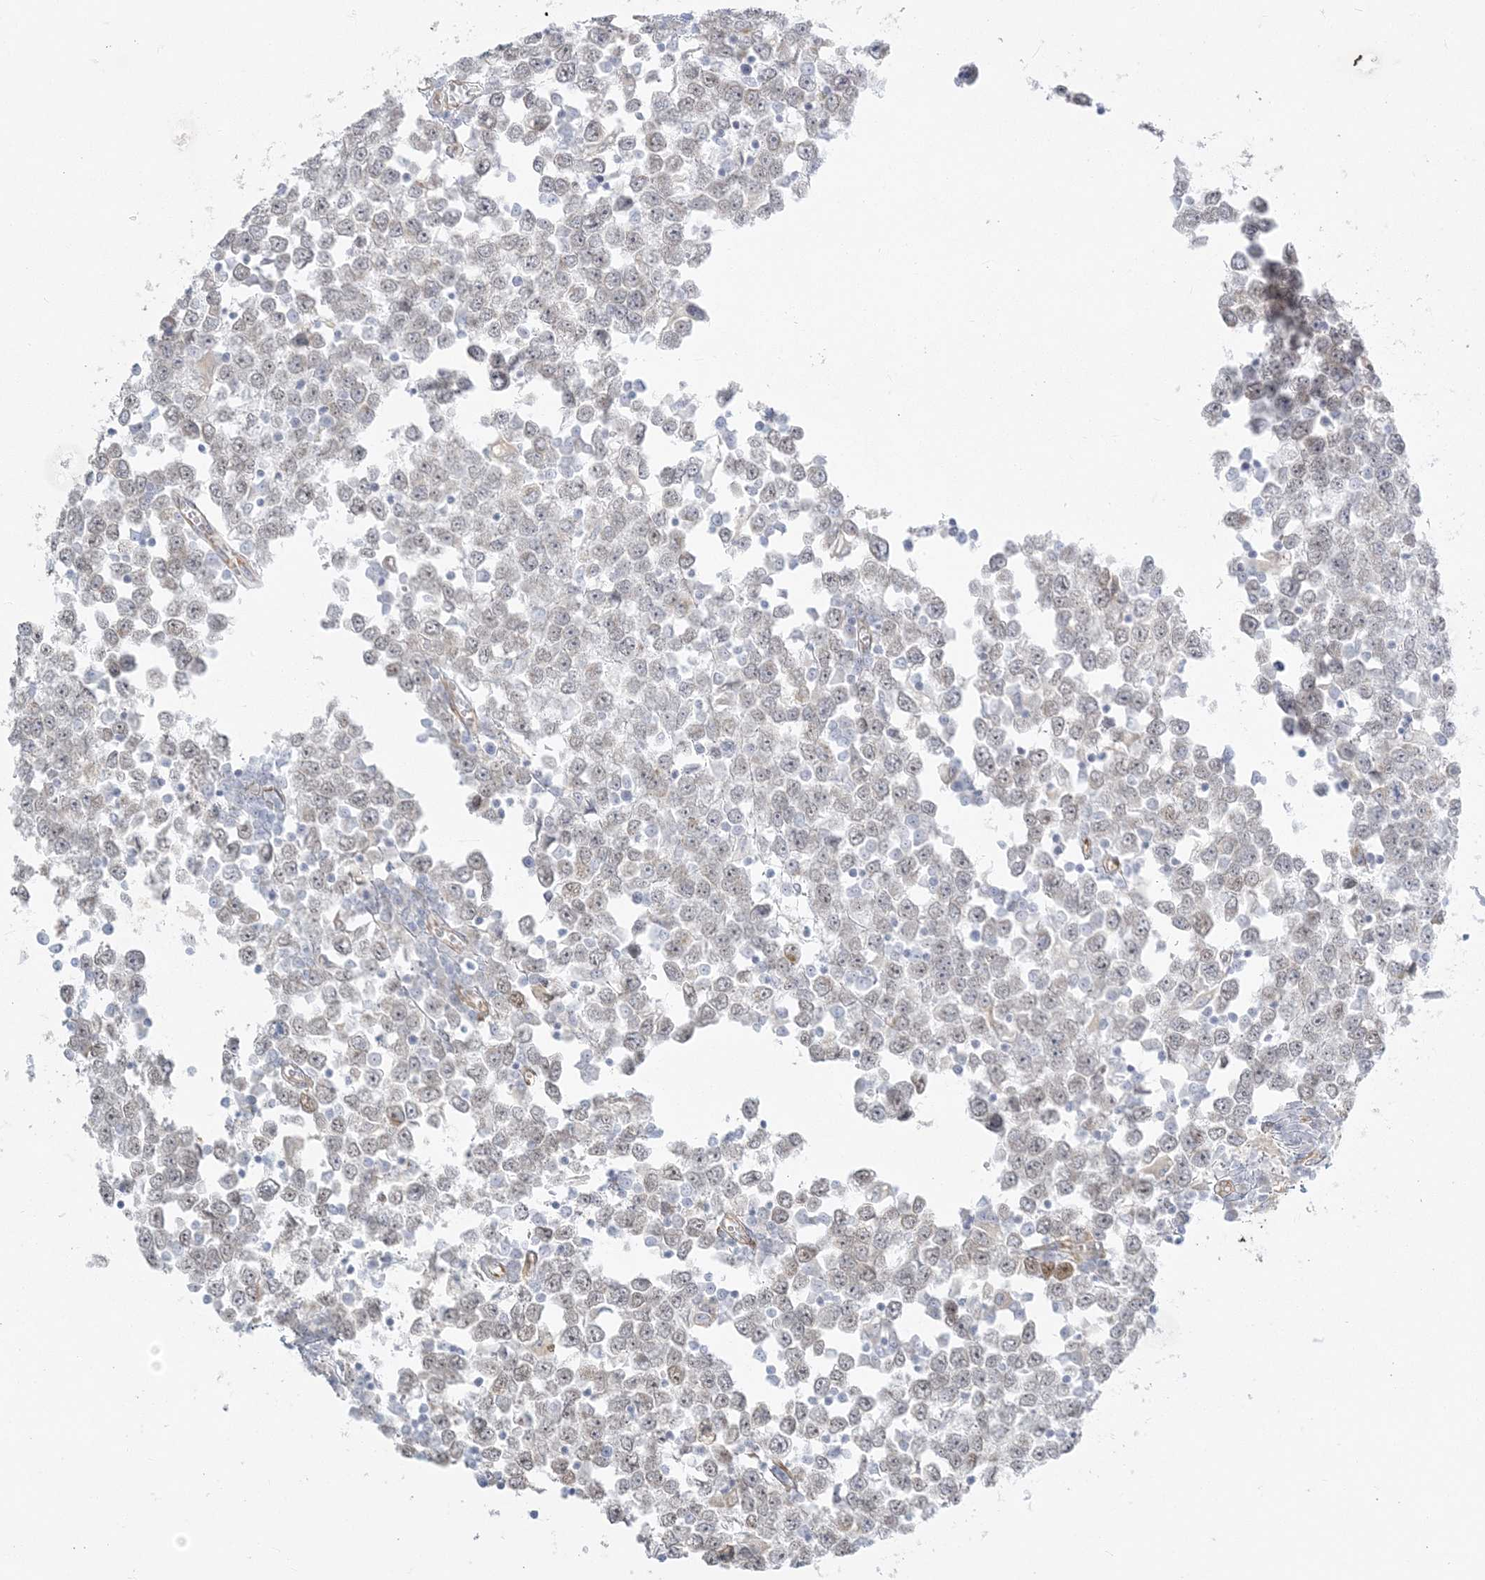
{"staining": {"intensity": "negative", "quantity": "none", "location": "none"}, "tissue": "testis cancer", "cell_type": "Tumor cells", "image_type": "cancer", "snomed": [{"axis": "morphology", "description": "Seminoma, NOS"}, {"axis": "topography", "description": "Testis"}], "caption": "Tumor cells show no significant protein staining in testis cancer. (Stains: DAB IHC with hematoxylin counter stain, Microscopy: brightfield microscopy at high magnification).", "gene": "ZC3H6", "patient": {"sex": "male", "age": 65}}